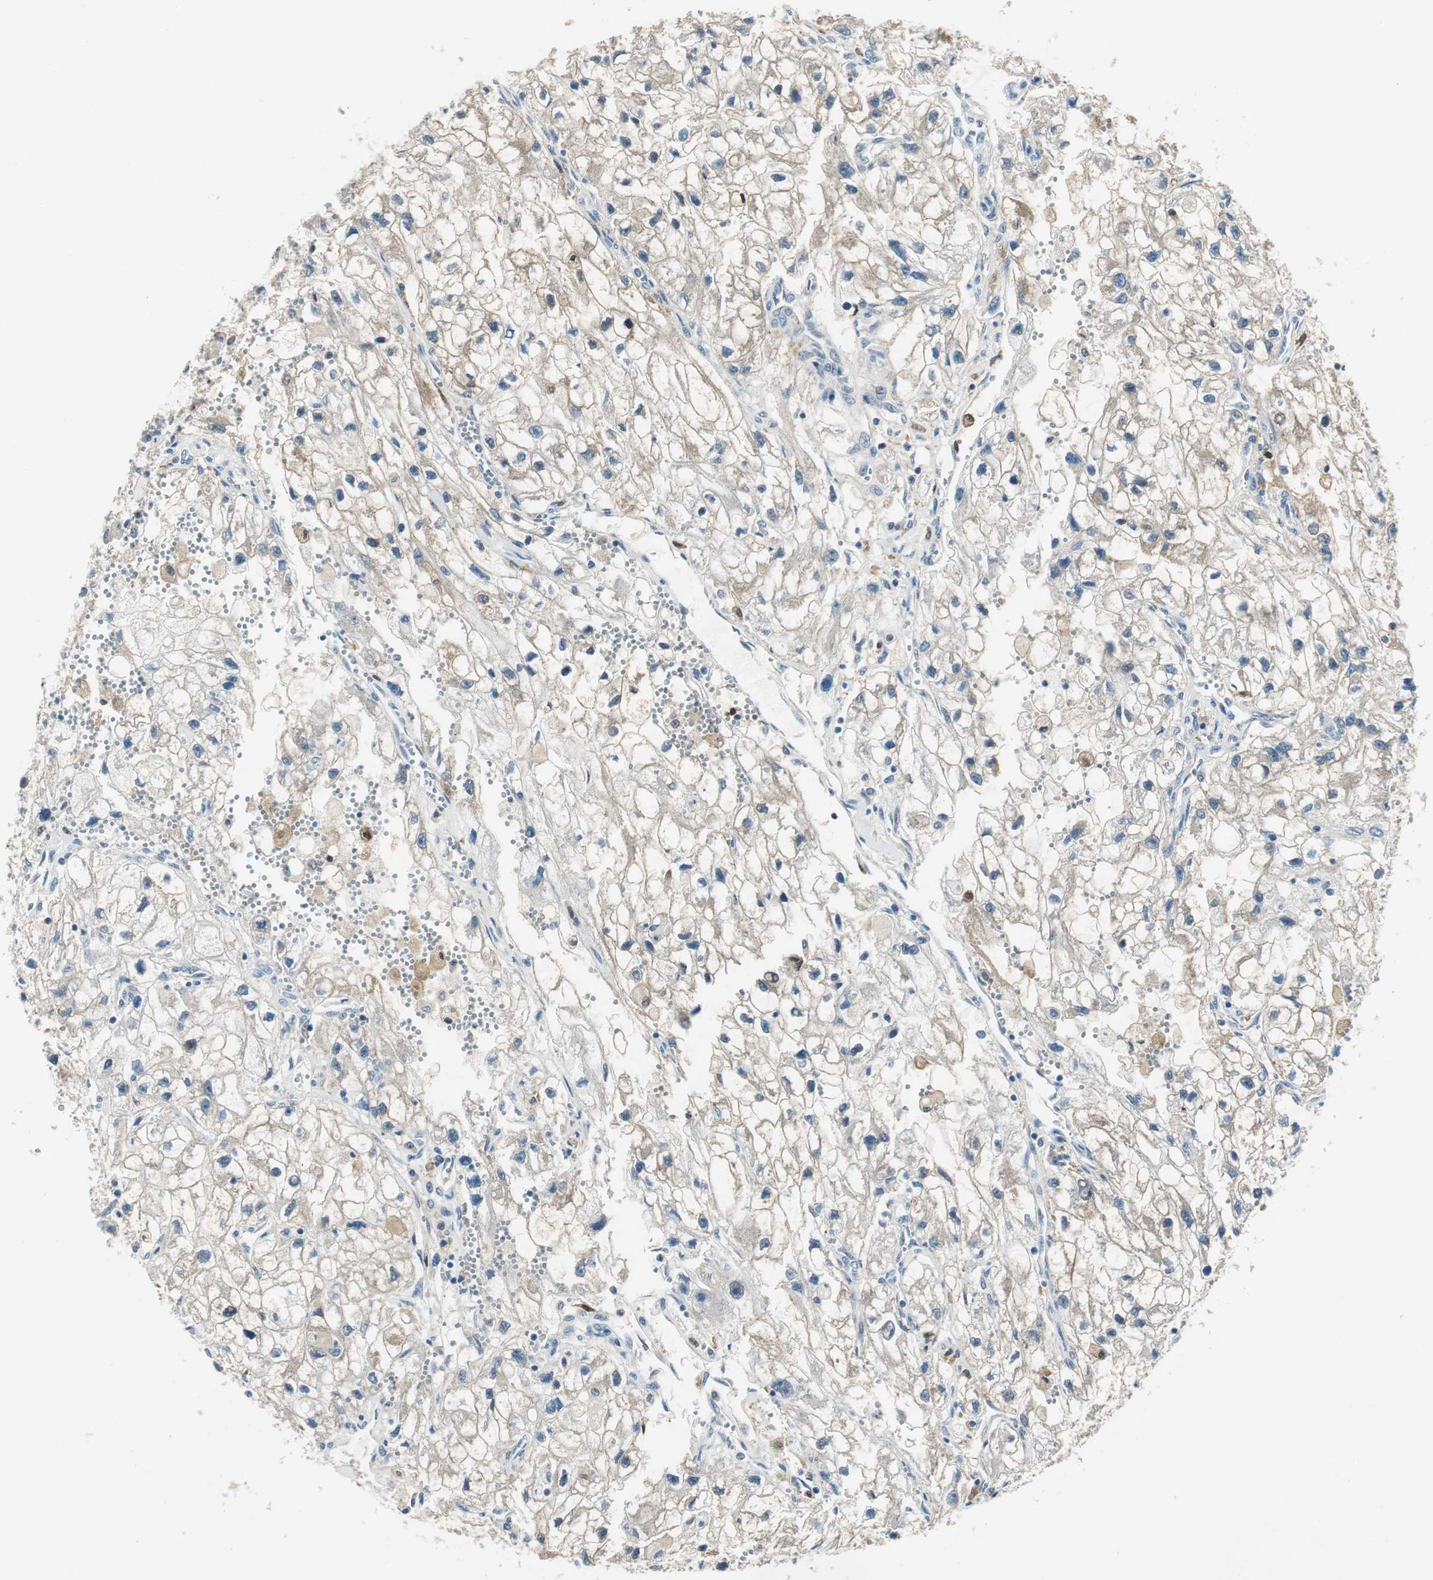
{"staining": {"intensity": "weak", "quantity": "25%-75%", "location": "cytoplasmic/membranous"}, "tissue": "renal cancer", "cell_type": "Tumor cells", "image_type": "cancer", "snomed": [{"axis": "morphology", "description": "Adenocarcinoma, NOS"}, {"axis": "topography", "description": "Kidney"}], "caption": "Protein staining of renal adenocarcinoma tissue displays weak cytoplasmic/membranous positivity in approximately 25%-75% of tumor cells. Immunohistochemistry stains the protein of interest in brown and the nuclei are stained blue.", "gene": "ME1", "patient": {"sex": "female", "age": 70}}